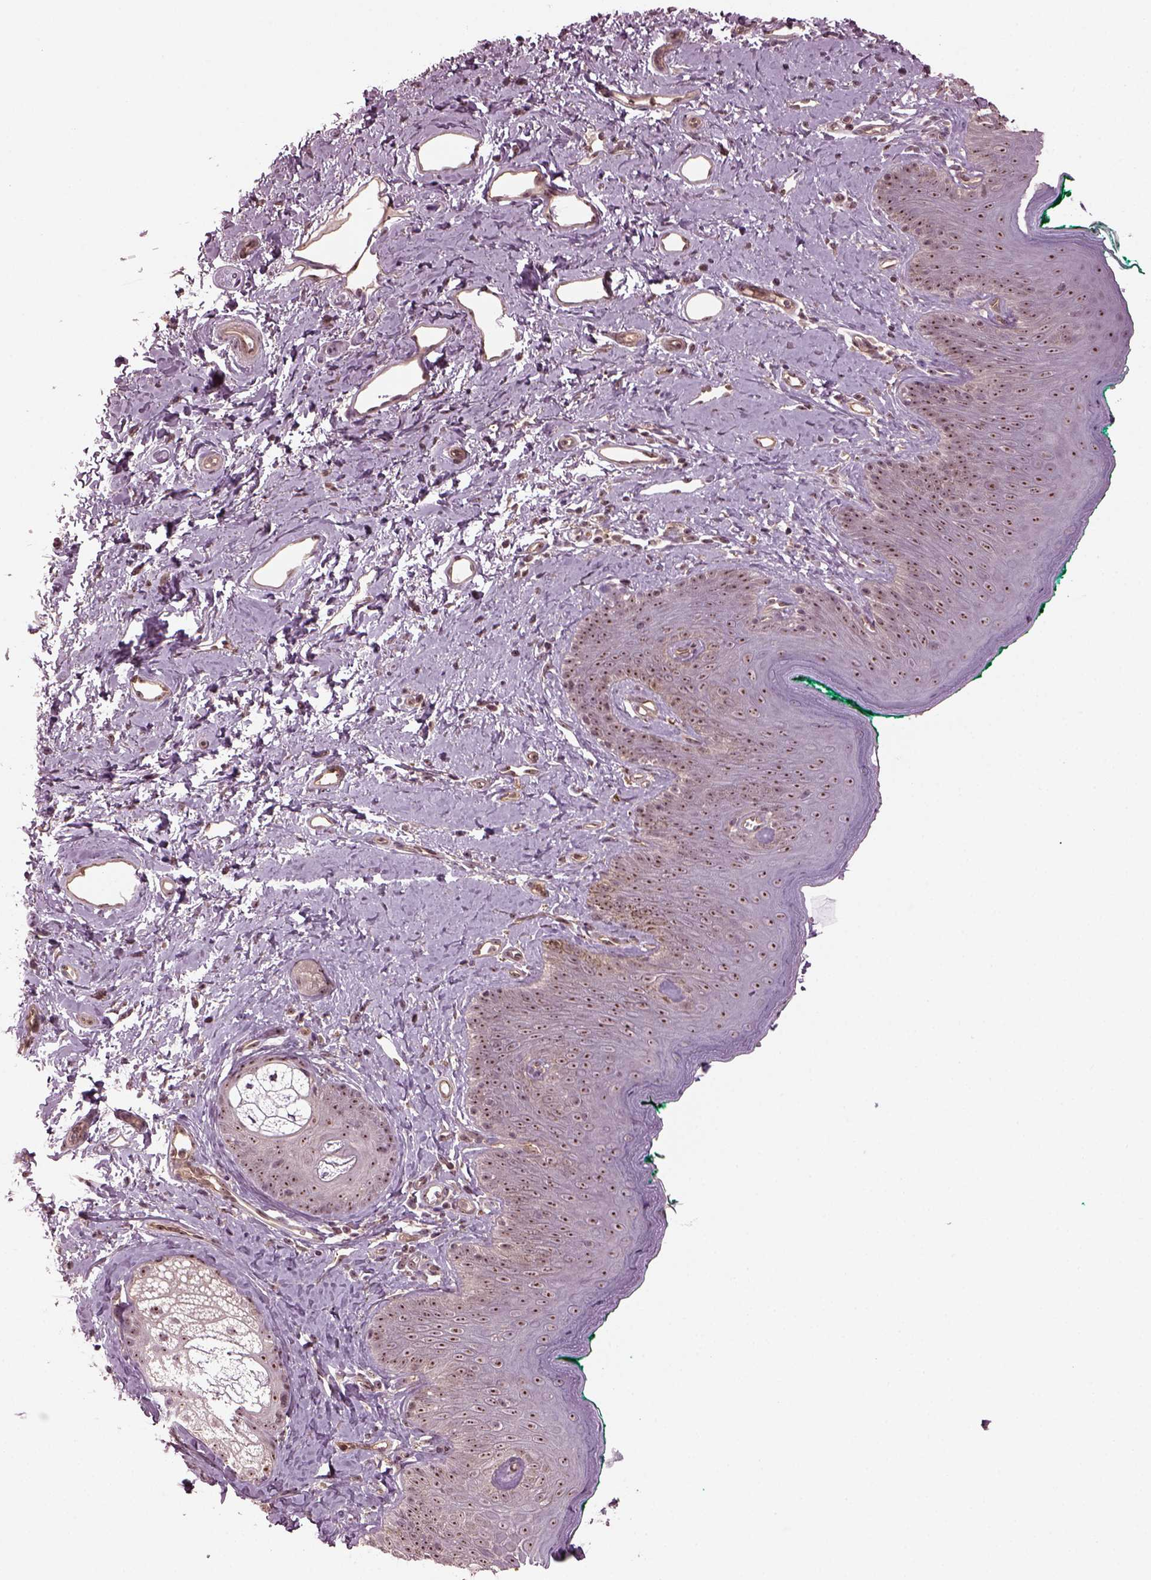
{"staining": {"intensity": "moderate", "quantity": "25%-75%", "location": "nuclear"}, "tissue": "skin", "cell_type": "Epidermal cells", "image_type": "normal", "snomed": [{"axis": "morphology", "description": "Normal tissue, NOS"}, {"axis": "topography", "description": "Vulva"}], "caption": "Immunohistochemical staining of normal skin reveals medium levels of moderate nuclear expression in about 25%-75% of epidermal cells. (Brightfield microscopy of DAB IHC at high magnification).", "gene": "GNRH1", "patient": {"sex": "female", "age": 66}}